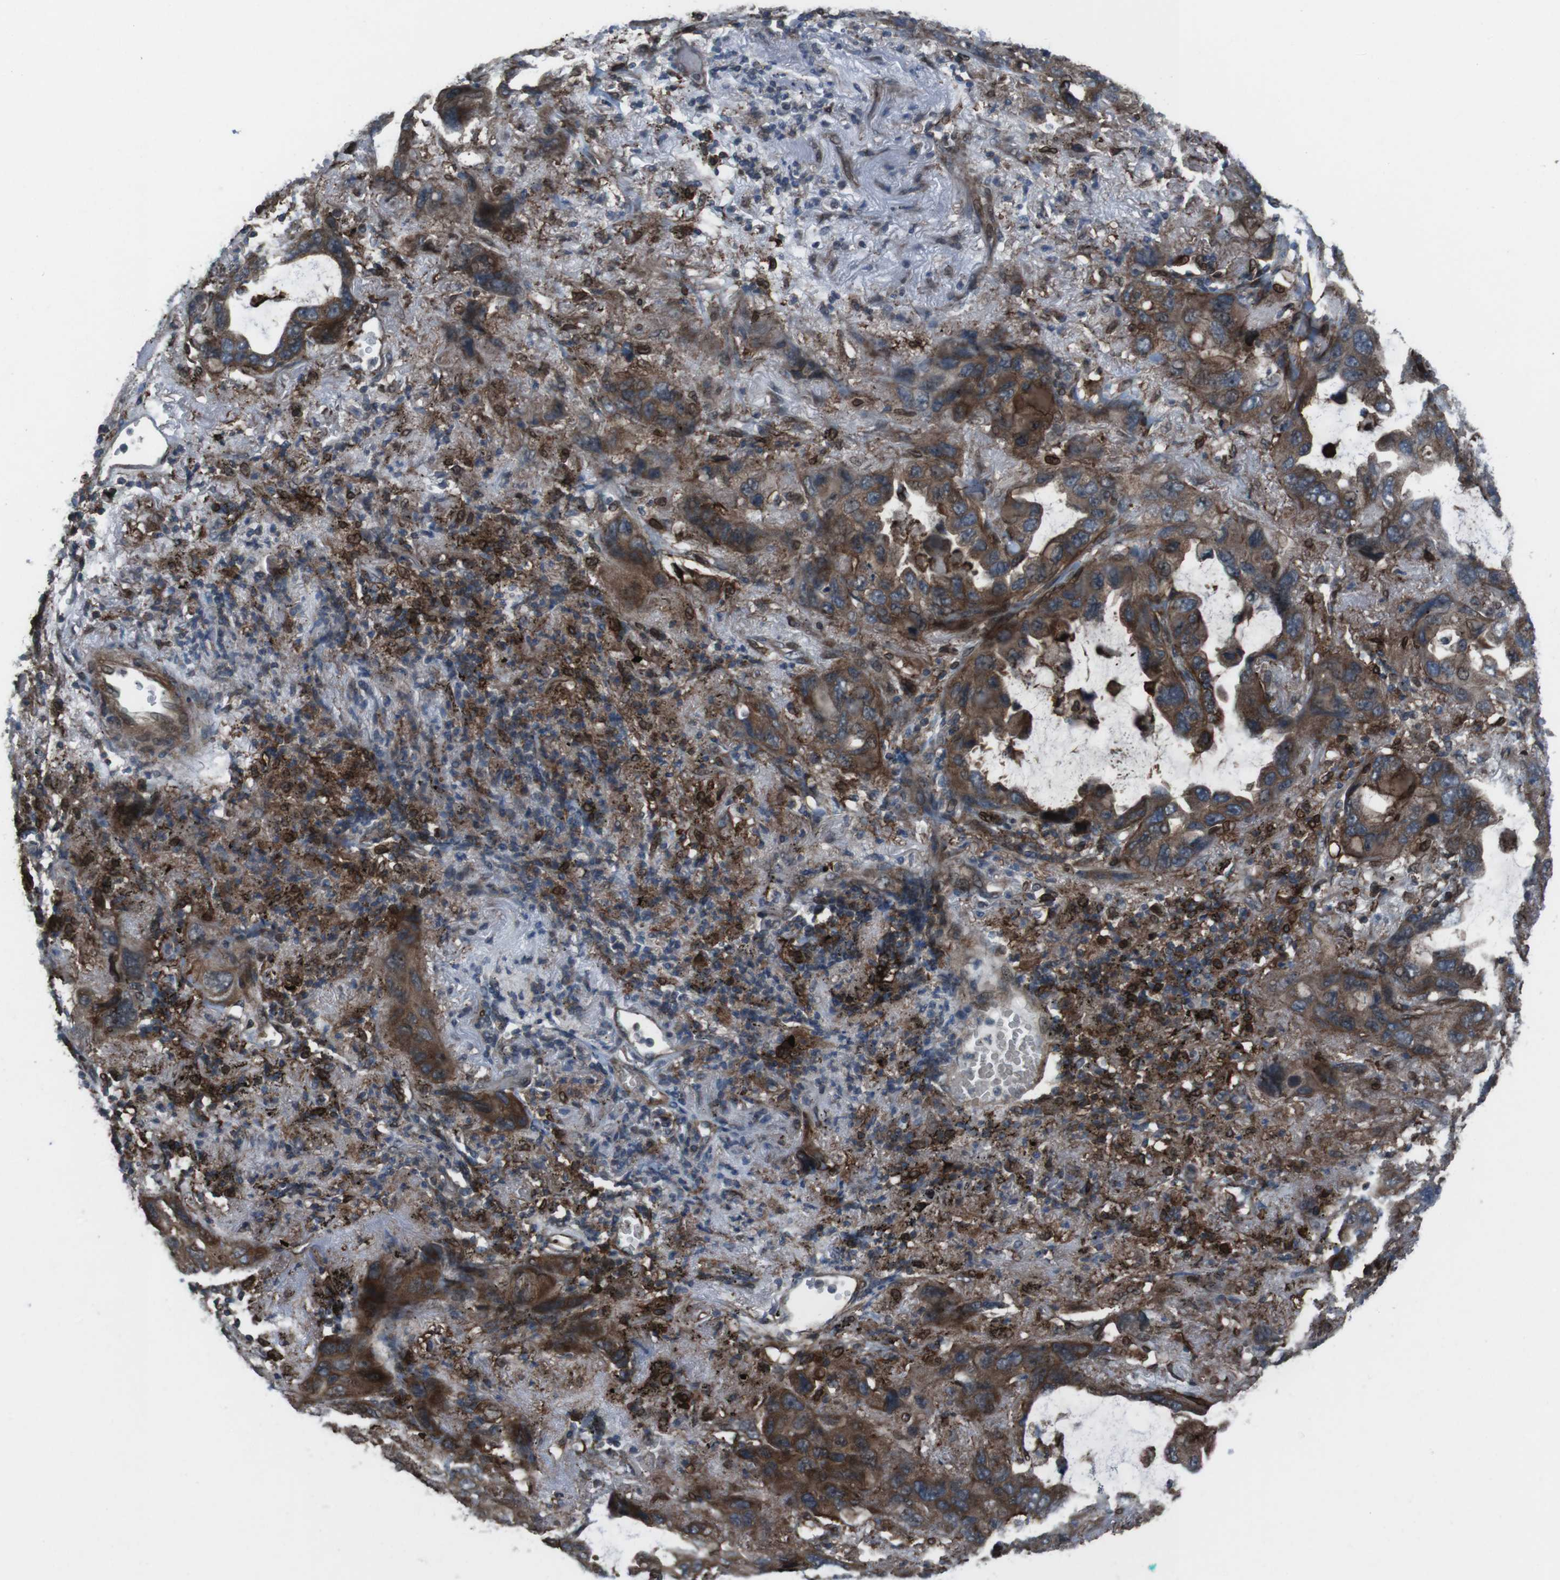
{"staining": {"intensity": "strong", "quantity": ">75%", "location": "cytoplasmic/membranous"}, "tissue": "lung cancer", "cell_type": "Tumor cells", "image_type": "cancer", "snomed": [{"axis": "morphology", "description": "Squamous cell carcinoma, NOS"}, {"axis": "topography", "description": "Lung"}], "caption": "Brown immunohistochemical staining in human squamous cell carcinoma (lung) reveals strong cytoplasmic/membranous staining in approximately >75% of tumor cells.", "gene": "GDF10", "patient": {"sex": "female", "age": 73}}